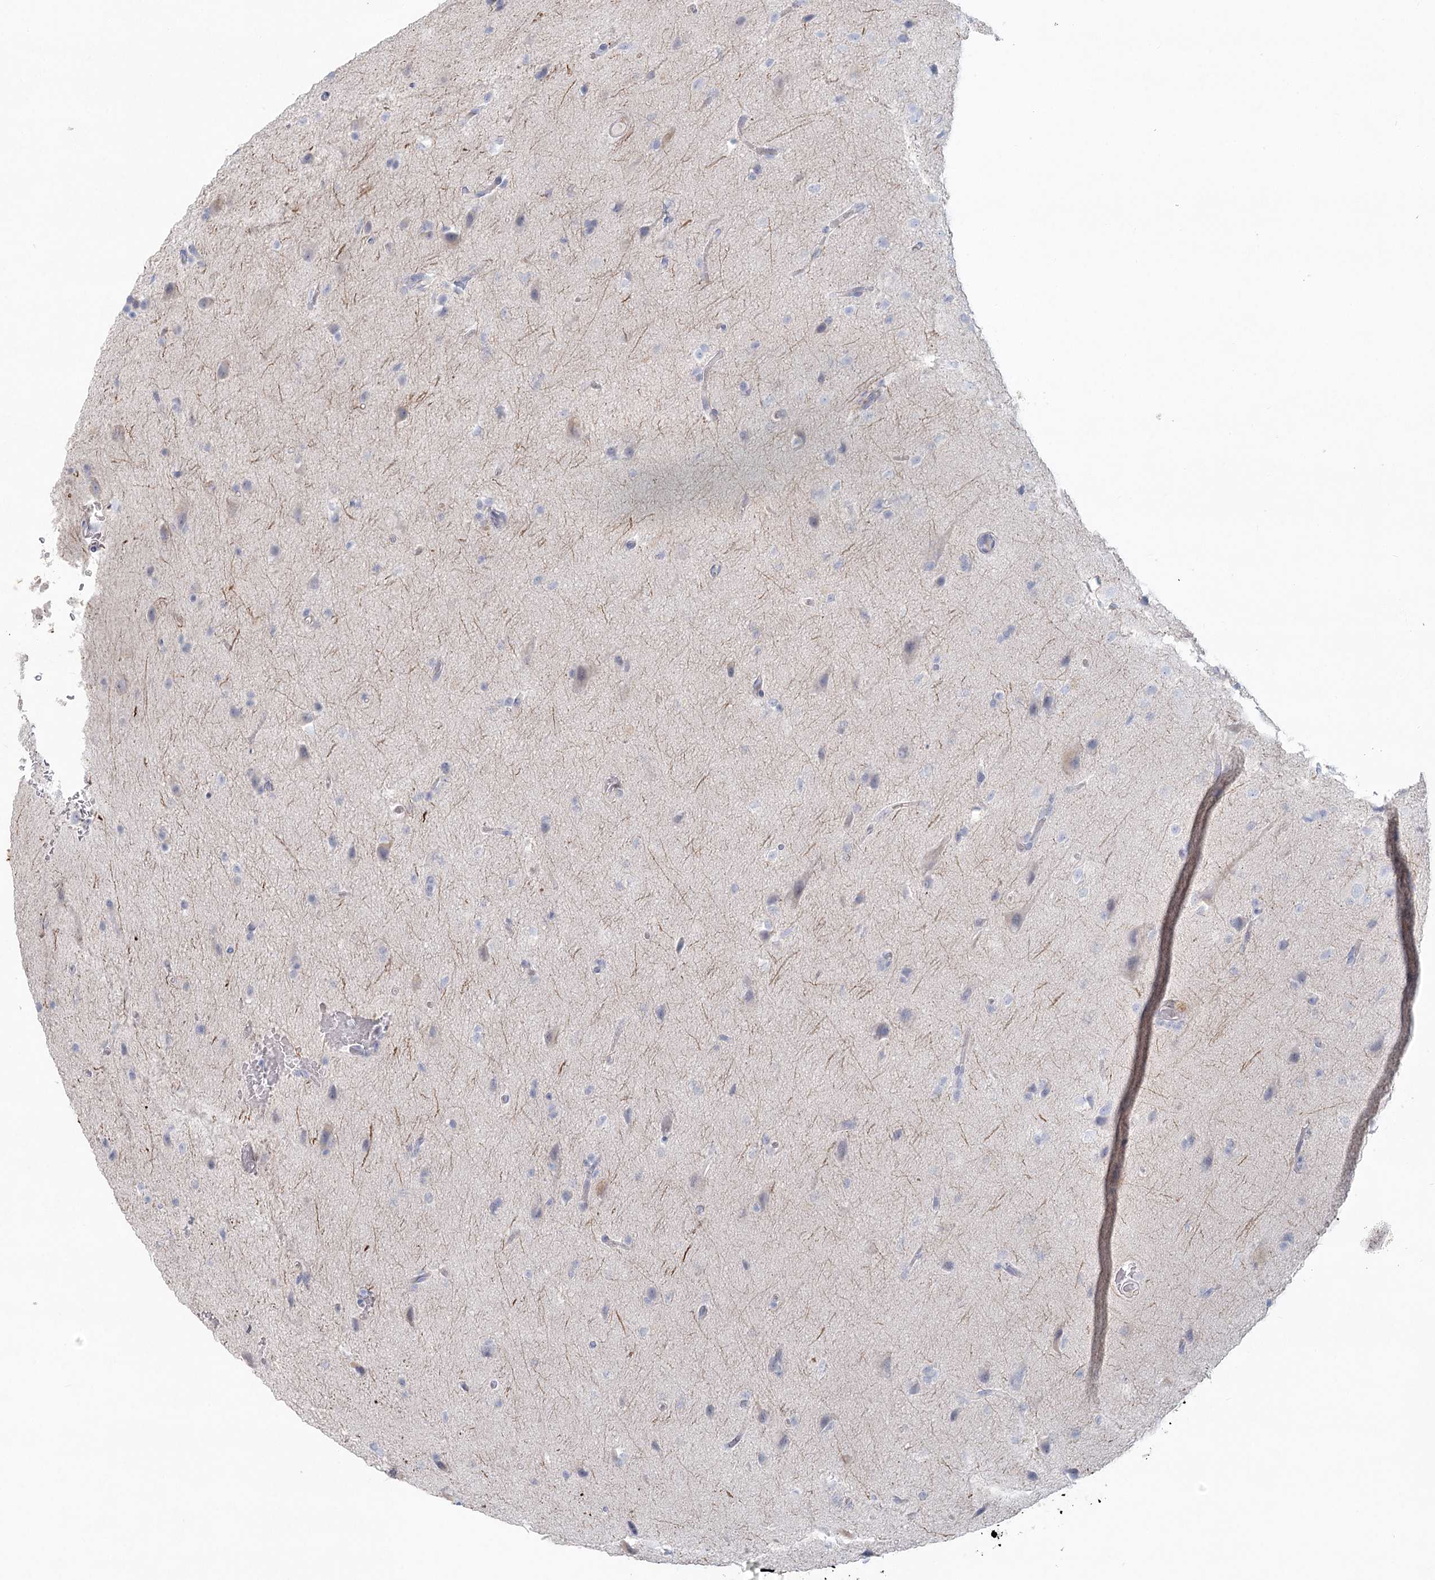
{"staining": {"intensity": "negative", "quantity": "none", "location": "none"}, "tissue": "glioma", "cell_type": "Tumor cells", "image_type": "cancer", "snomed": [{"axis": "morphology", "description": "Glioma, malignant, Low grade"}, {"axis": "topography", "description": "Brain"}], "caption": "Malignant glioma (low-grade) stained for a protein using immunohistochemistry (IHC) demonstrates no positivity tumor cells.", "gene": "LRP2BP", "patient": {"sex": "female", "age": 37}}